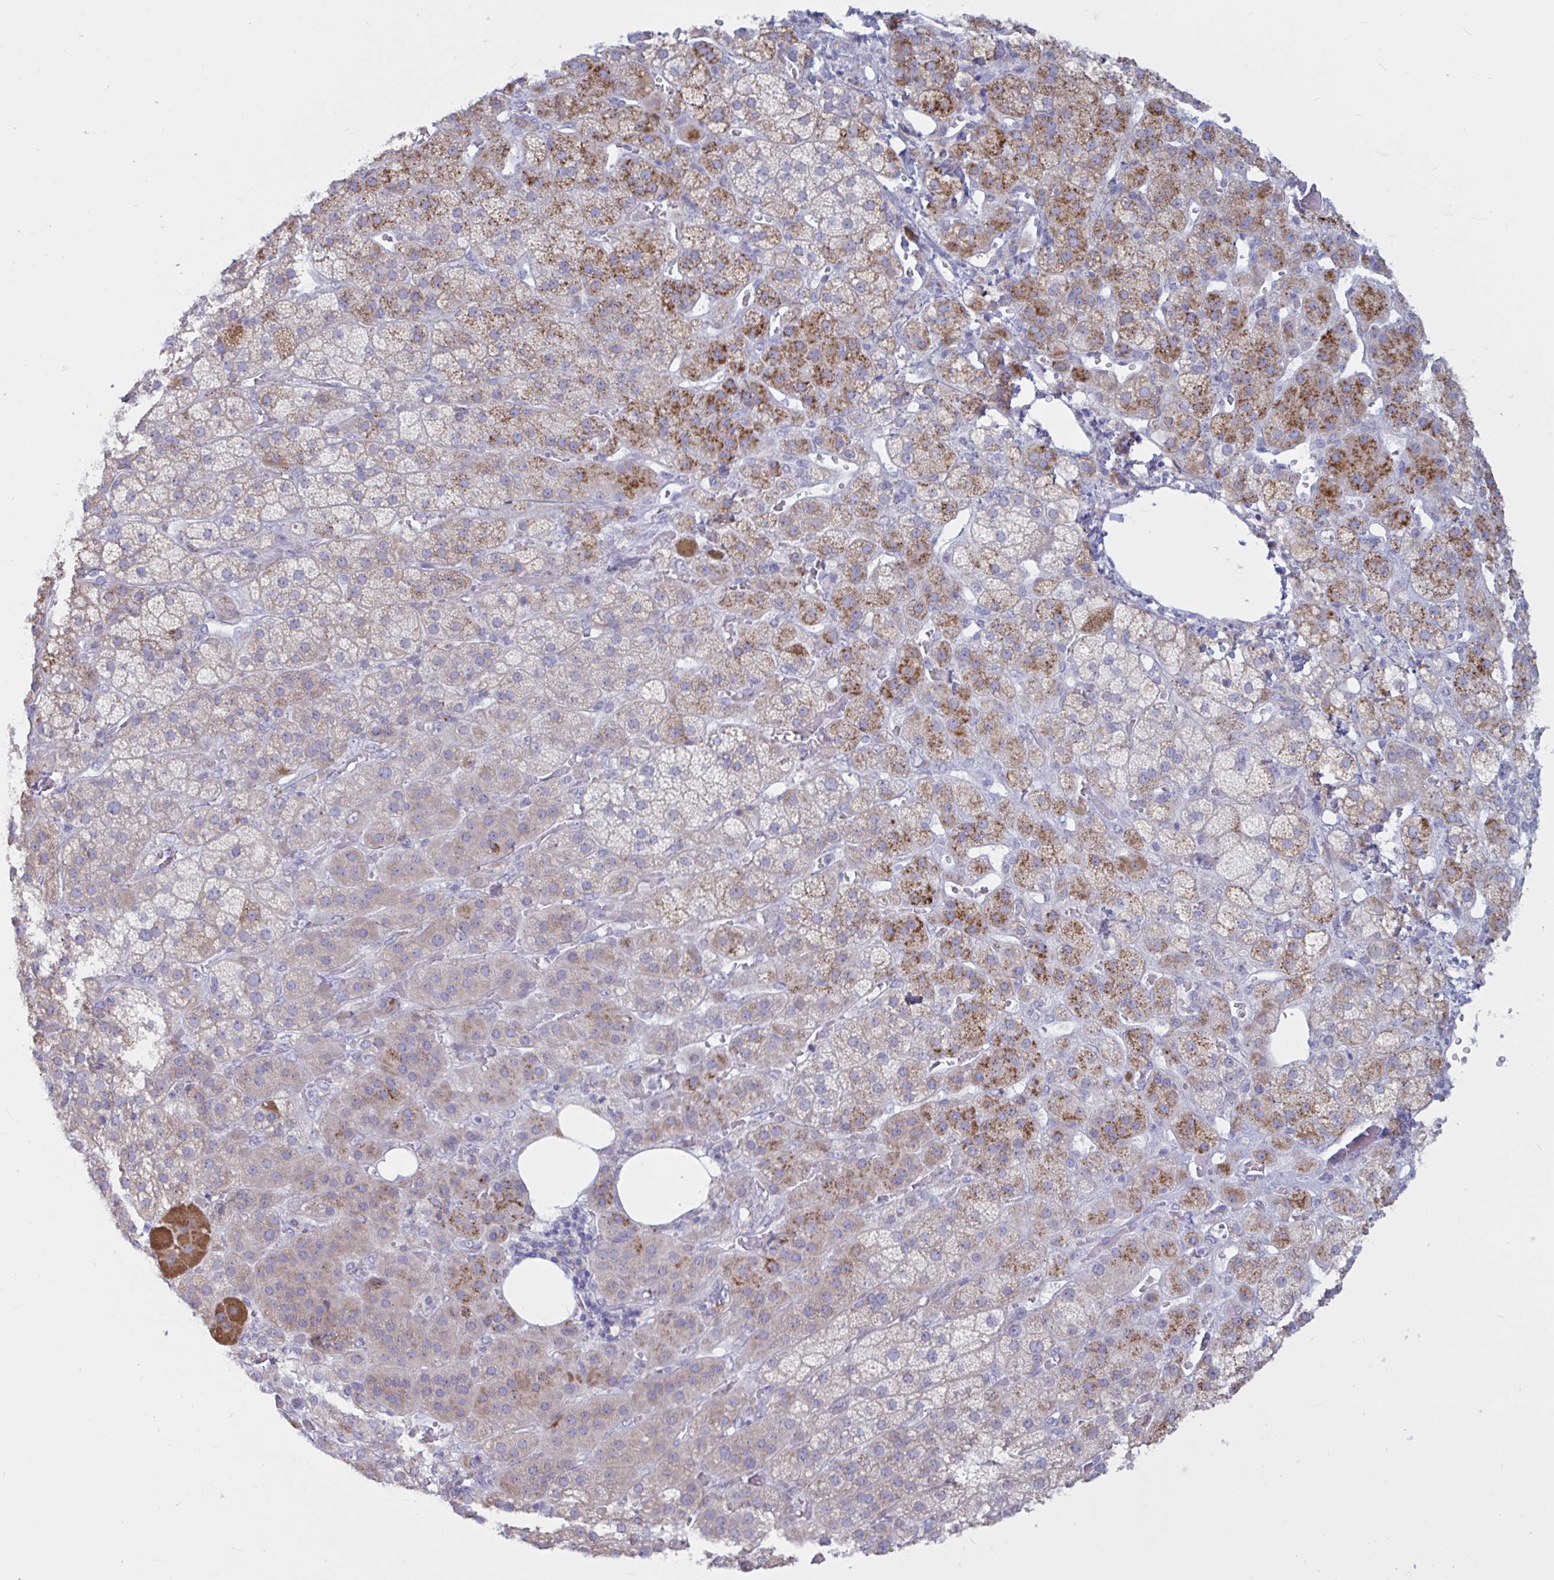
{"staining": {"intensity": "moderate", "quantity": "25%-75%", "location": "cytoplasmic/membranous"}, "tissue": "adrenal gland", "cell_type": "Glandular cells", "image_type": "normal", "snomed": [{"axis": "morphology", "description": "Normal tissue, NOS"}, {"axis": "topography", "description": "Adrenal gland"}], "caption": "Adrenal gland stained with DAB immunohistochemistry reveals medium levels of moderate cytoplasmic/membranous staining in about 25%-75% of glandular cells. The staining was performed using DAB to visualize the protein expression in brown, while the nuclei were stained in blue with hematoxylin (Magnification: 20x).", "gene": "ATG9A", "patient": {"sex": "male", "age": 57}}